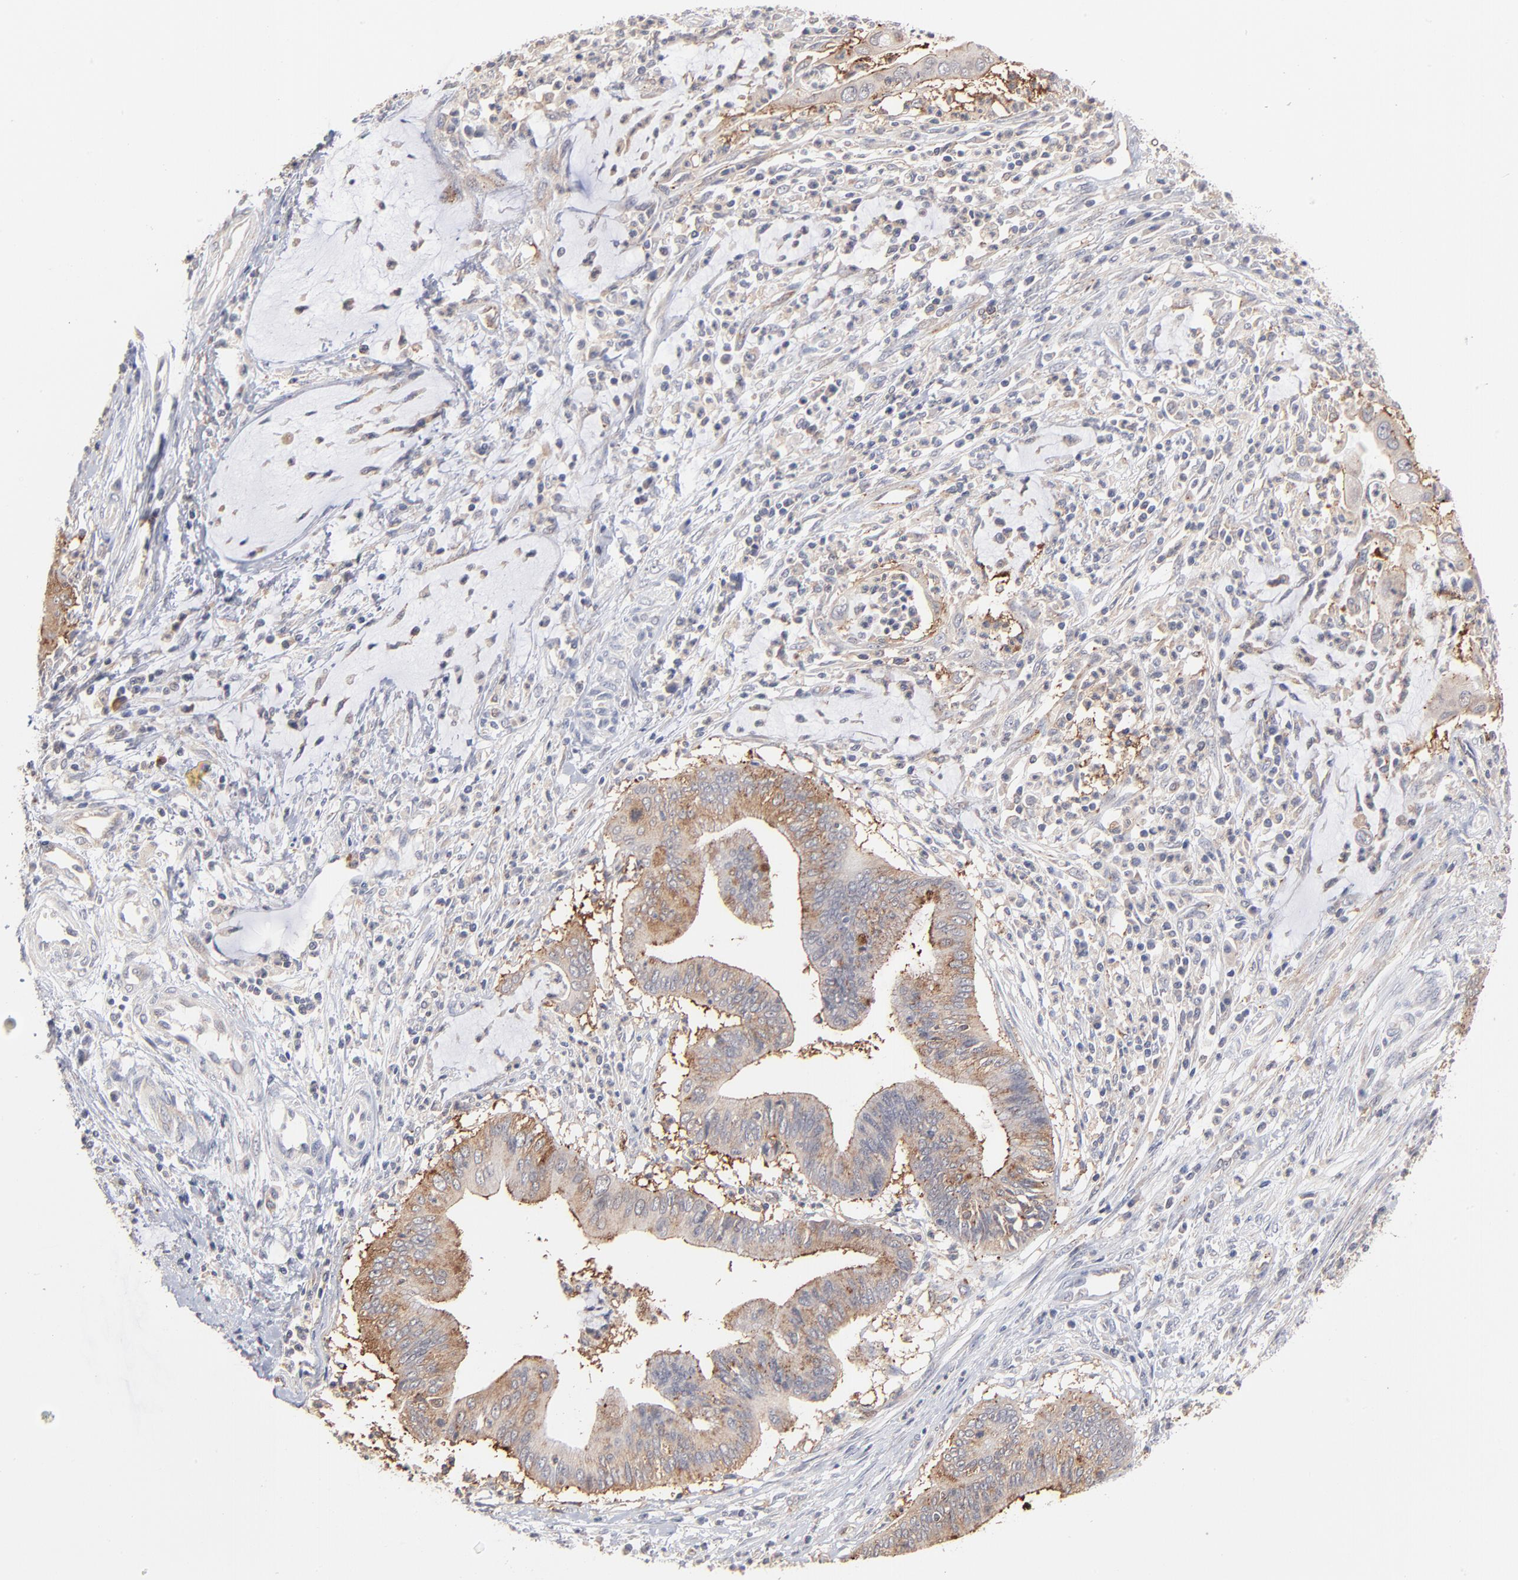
{"staining": {"intensity": "moderate", "quantity": ">75%", "location": "cytoplasmic/membranous"}, "tissue": "cervical cancer", "cell_type": "Tumor cells", "image_type": "cancer", "snomed": [{"axis": "morphology", "description": "Adenocarcinoma, NOS"}, {"axis": "topography", "description": "Cervix"}], "caption": "Cervical adenocarcinoma stained for a protein demonstrates moderate cytoplasmic/membranous positivity in tumor cells. Using DAB (3,3'-diaminobenzidine) (brown) and hematoxylin (blue) stains, captured at high magnification using brightfield microscopy.", "gene": "IVNS1ABP", "patient": {"sex": "female", "age": 36}}